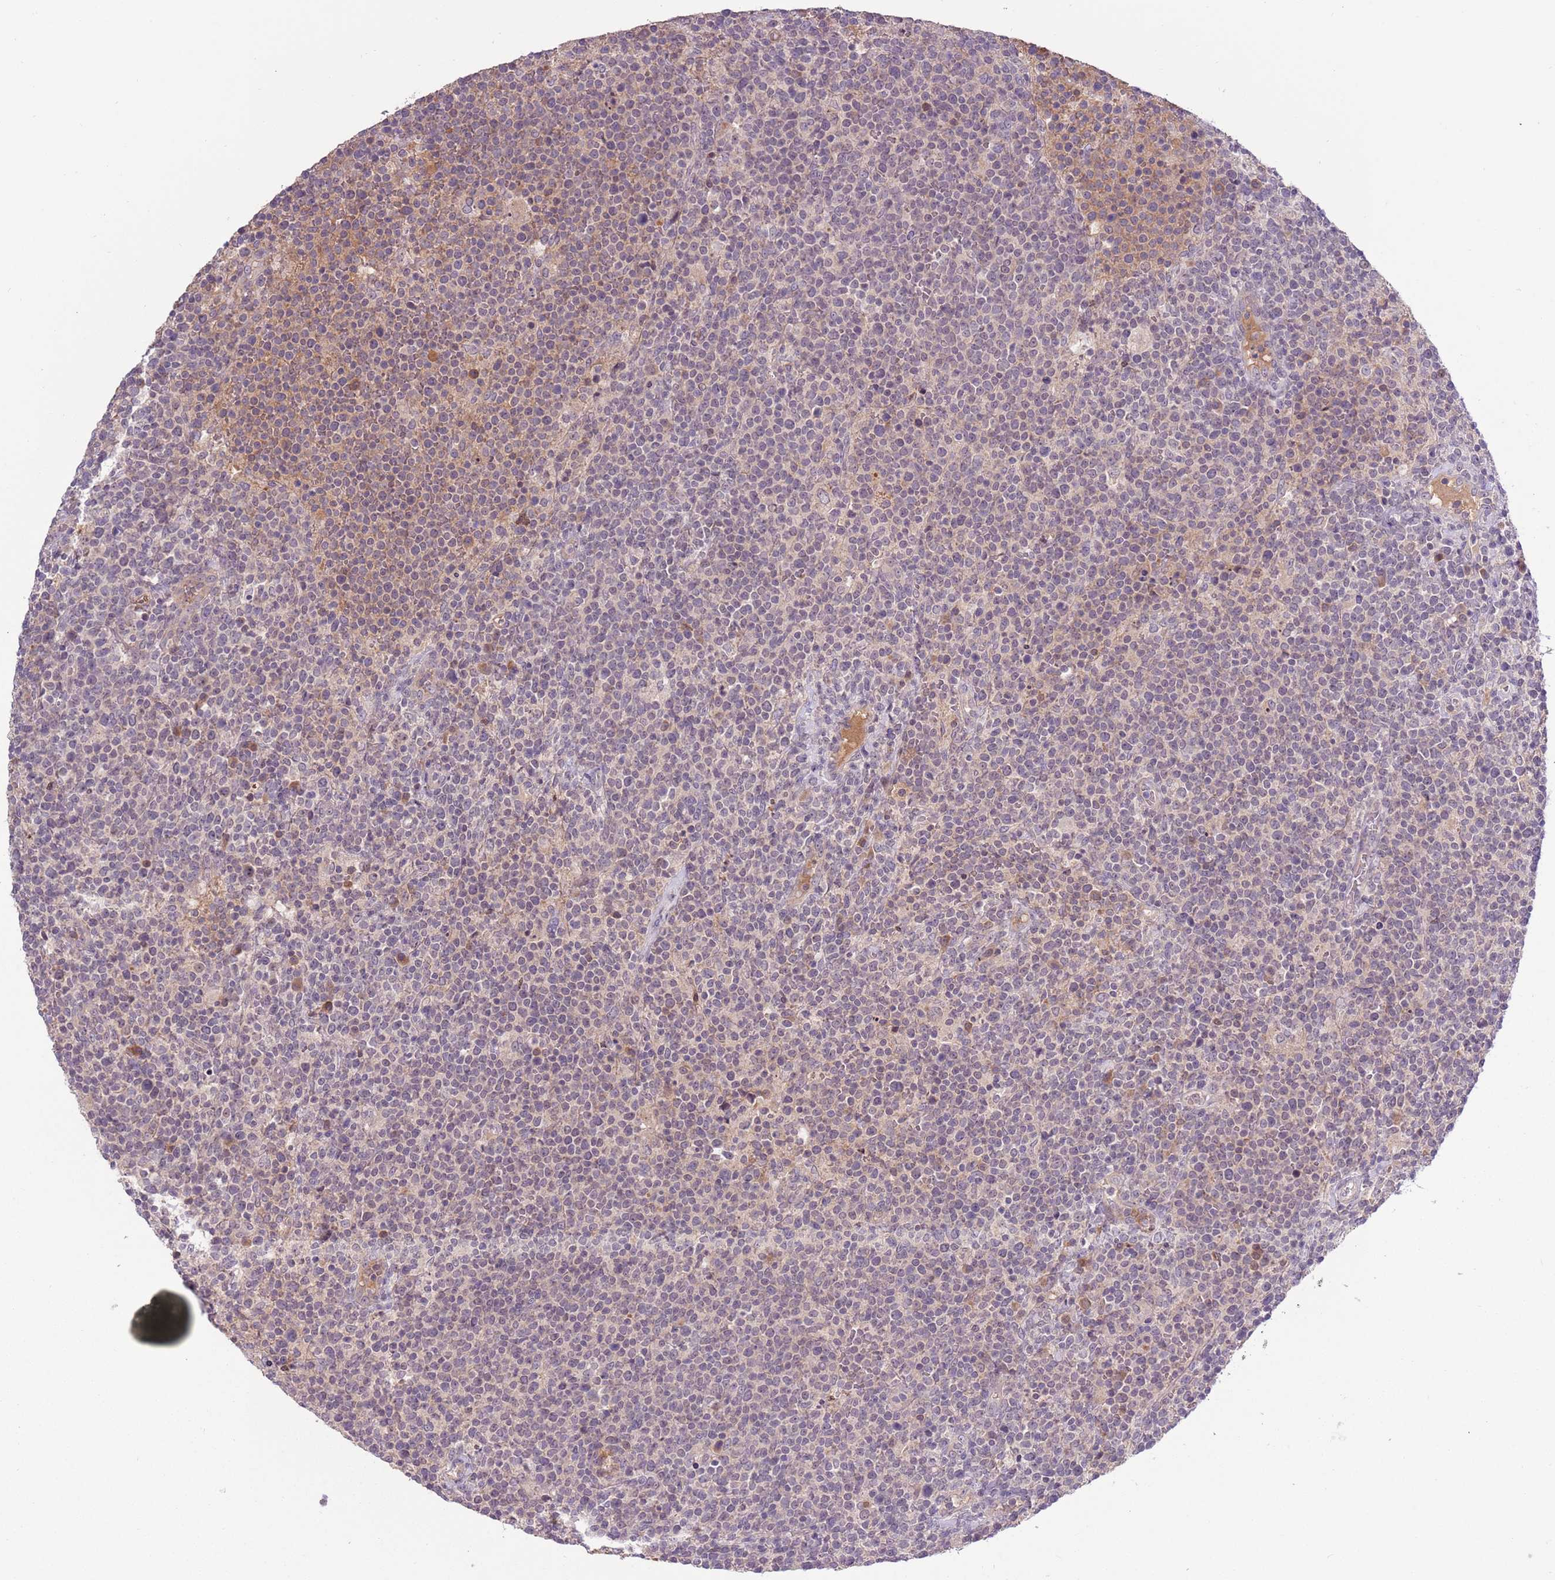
{"staining": {"intensity": "weak", "quantity": "<25%", "location": "cytoplasmic/membranous"}, "tissue": "lymphoma", "cell_type": "Tumor cells", "image_type": "cancer", "snomed": [{"axis": "morphology", "description": "Malignant lymphoma, non-Hodgkin's type, High grade"}, {"axis": "topography", "description": "Lymph node"}], "caption": "This is a micrograph of immunohistochemistry staining of malignant lymphoma, non-Hodgkin's type (high-grade), which shows no positivity in tumor cells.", "gene": "SHROOM3", "patient": {"sex": "male", "age": 61}}